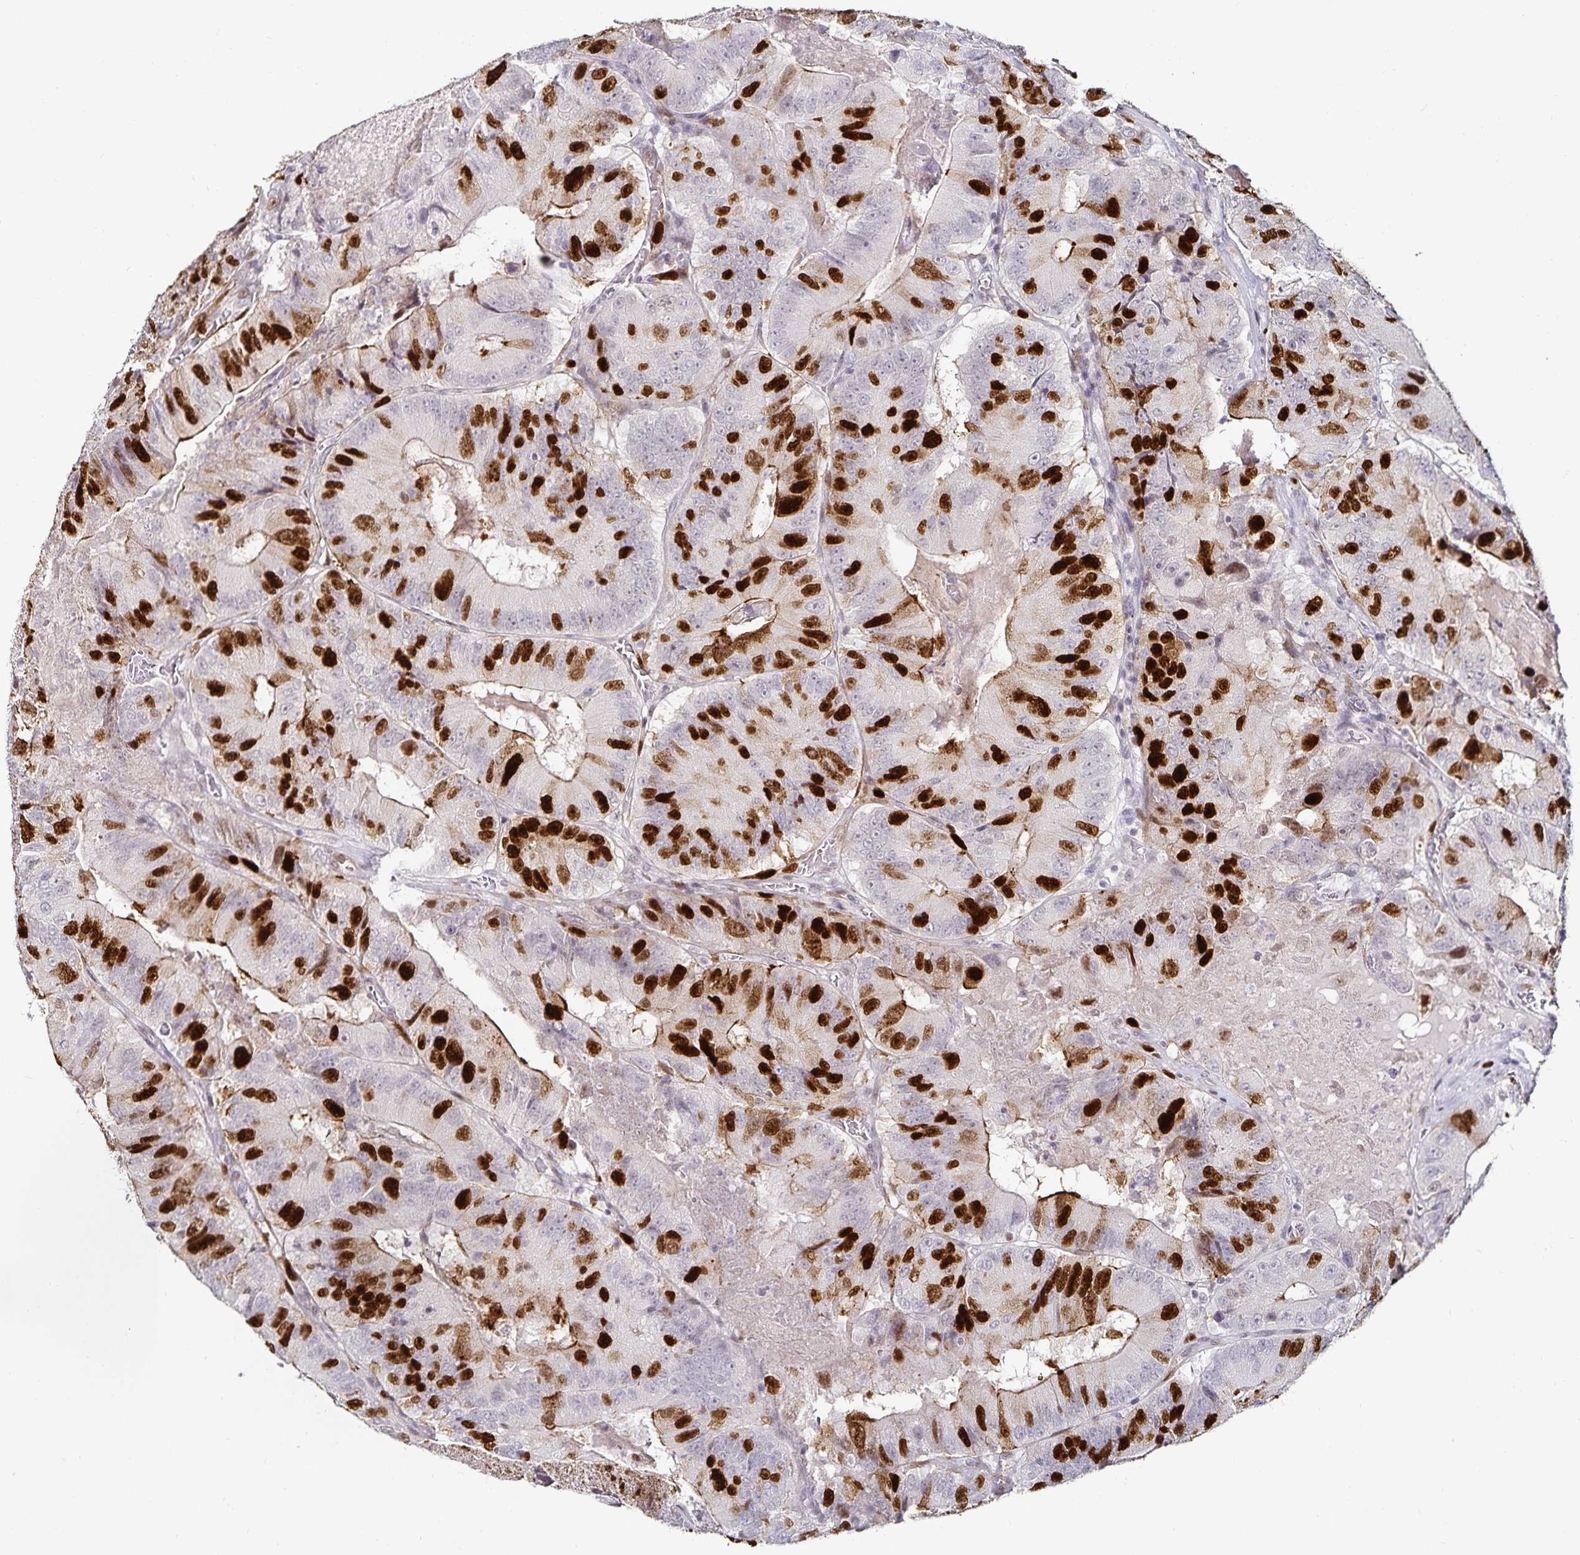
{"staining": {"intensity": "strong", "quantity": "25%-75%", "location": "nuclear"}, "tissue": "colorectal cancer", "cell_type": "Tumor cells", "image_type": "cancer", "snomed": [{"axis": "morphology", "description": "Adenocarcinoma, NOS"}, {"axis": "topography", "description": "Colon"}], "caption": "There is high levels of strong nuclear staining in tumor cells of colorectal cancer, as demonstrated by immunohistochemical staining (brown color).", "gene": "ANLN", "patient": {"sex": "female", "age": 86}}